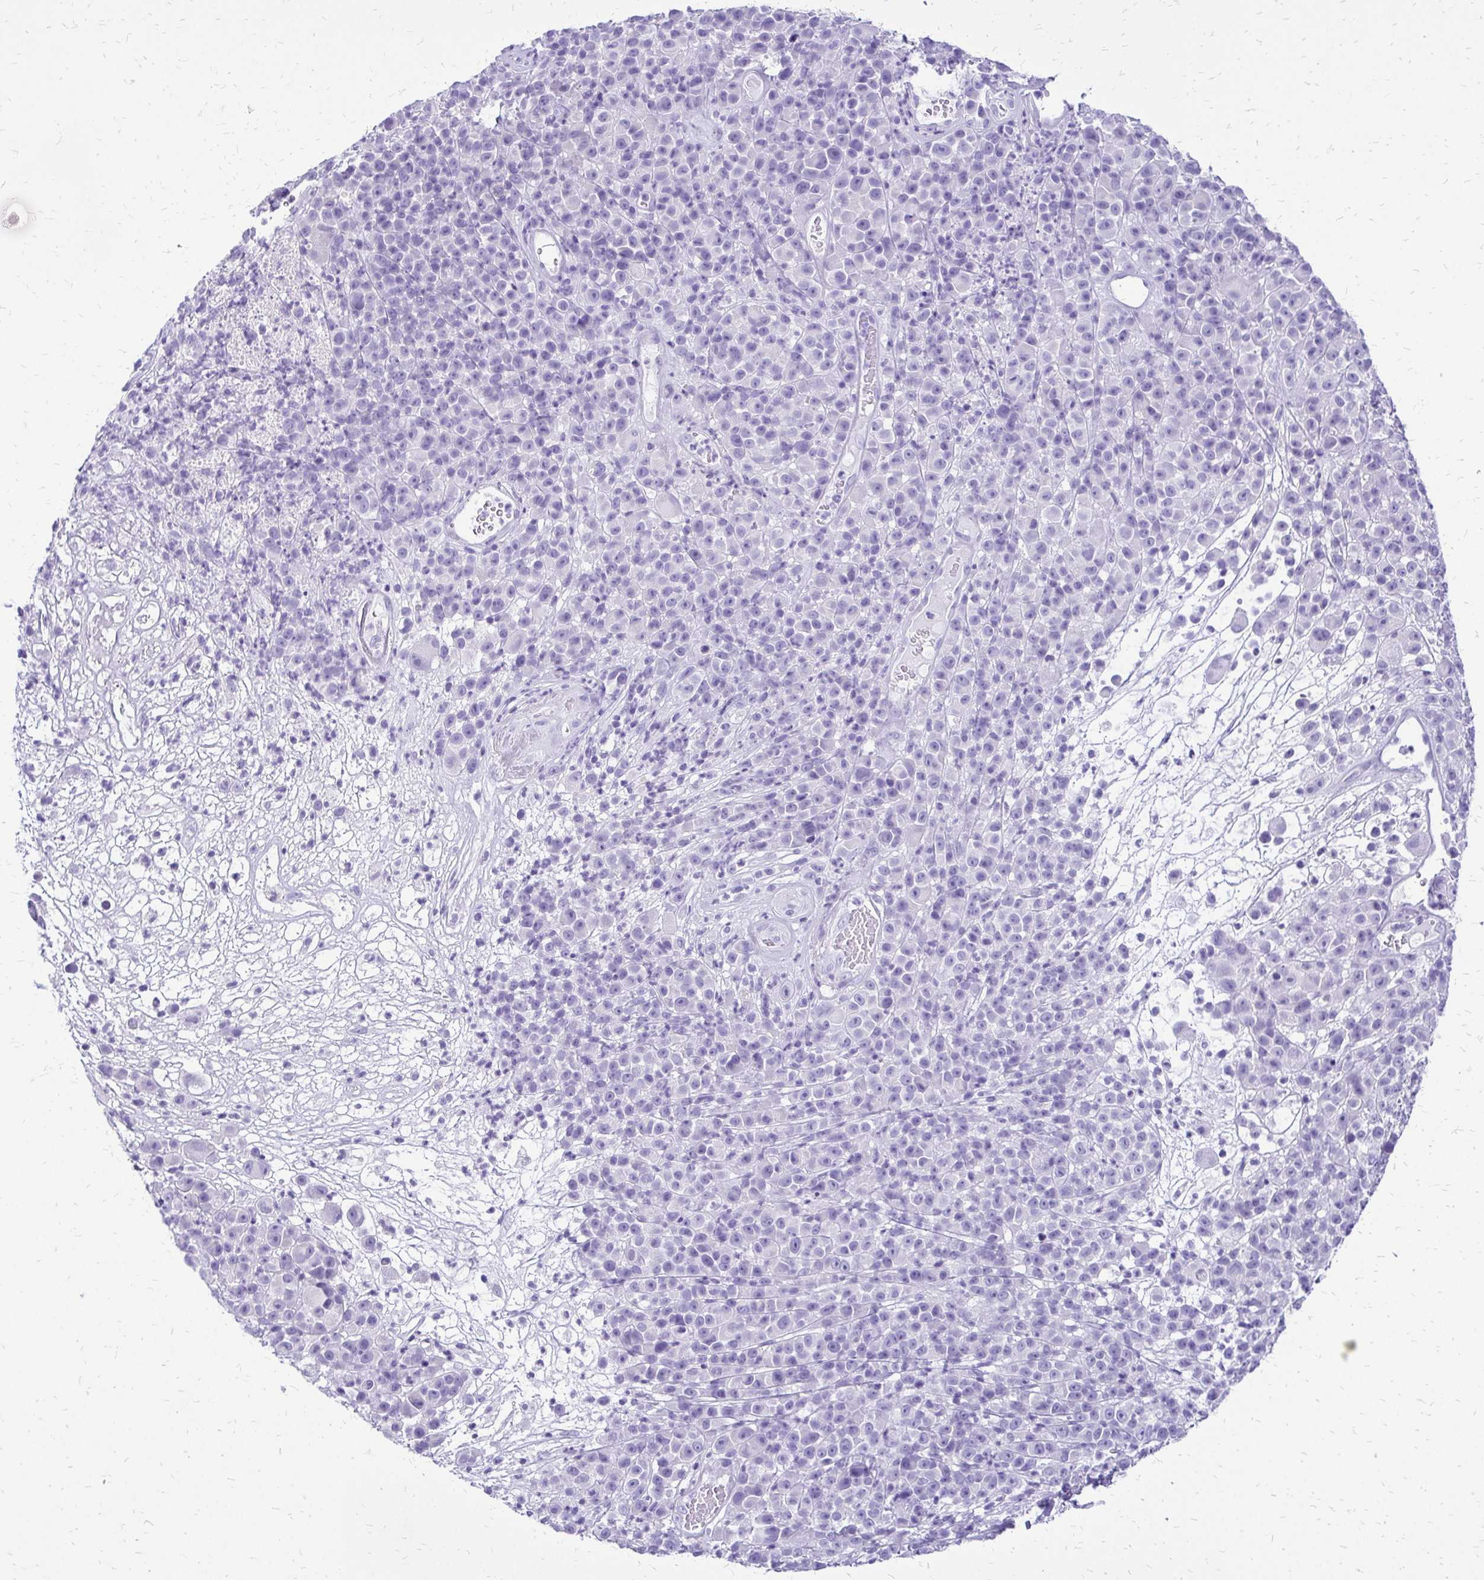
{"staining": {"intensity": "negative", "quantity": "none", "location": "none"}, "tissue": "melanoma", "cell_type": "Tumor cells", "image_type": "cancer", "snomed": [{"axis": "morphology", "description": "Malignant melanoma, NOS"}, {"axis": "topography", "description": "Skin"}, {"axis": "topography", "description": "Skin of back"}], "caption": "Immunohistochemistry photomicrograph of human malignant melanoma stained for a protein (brown), which demonstrates no positivity in tumor cells.", "gene": "SLC32A1", "patient": {"sex": "male", "age": 91}}